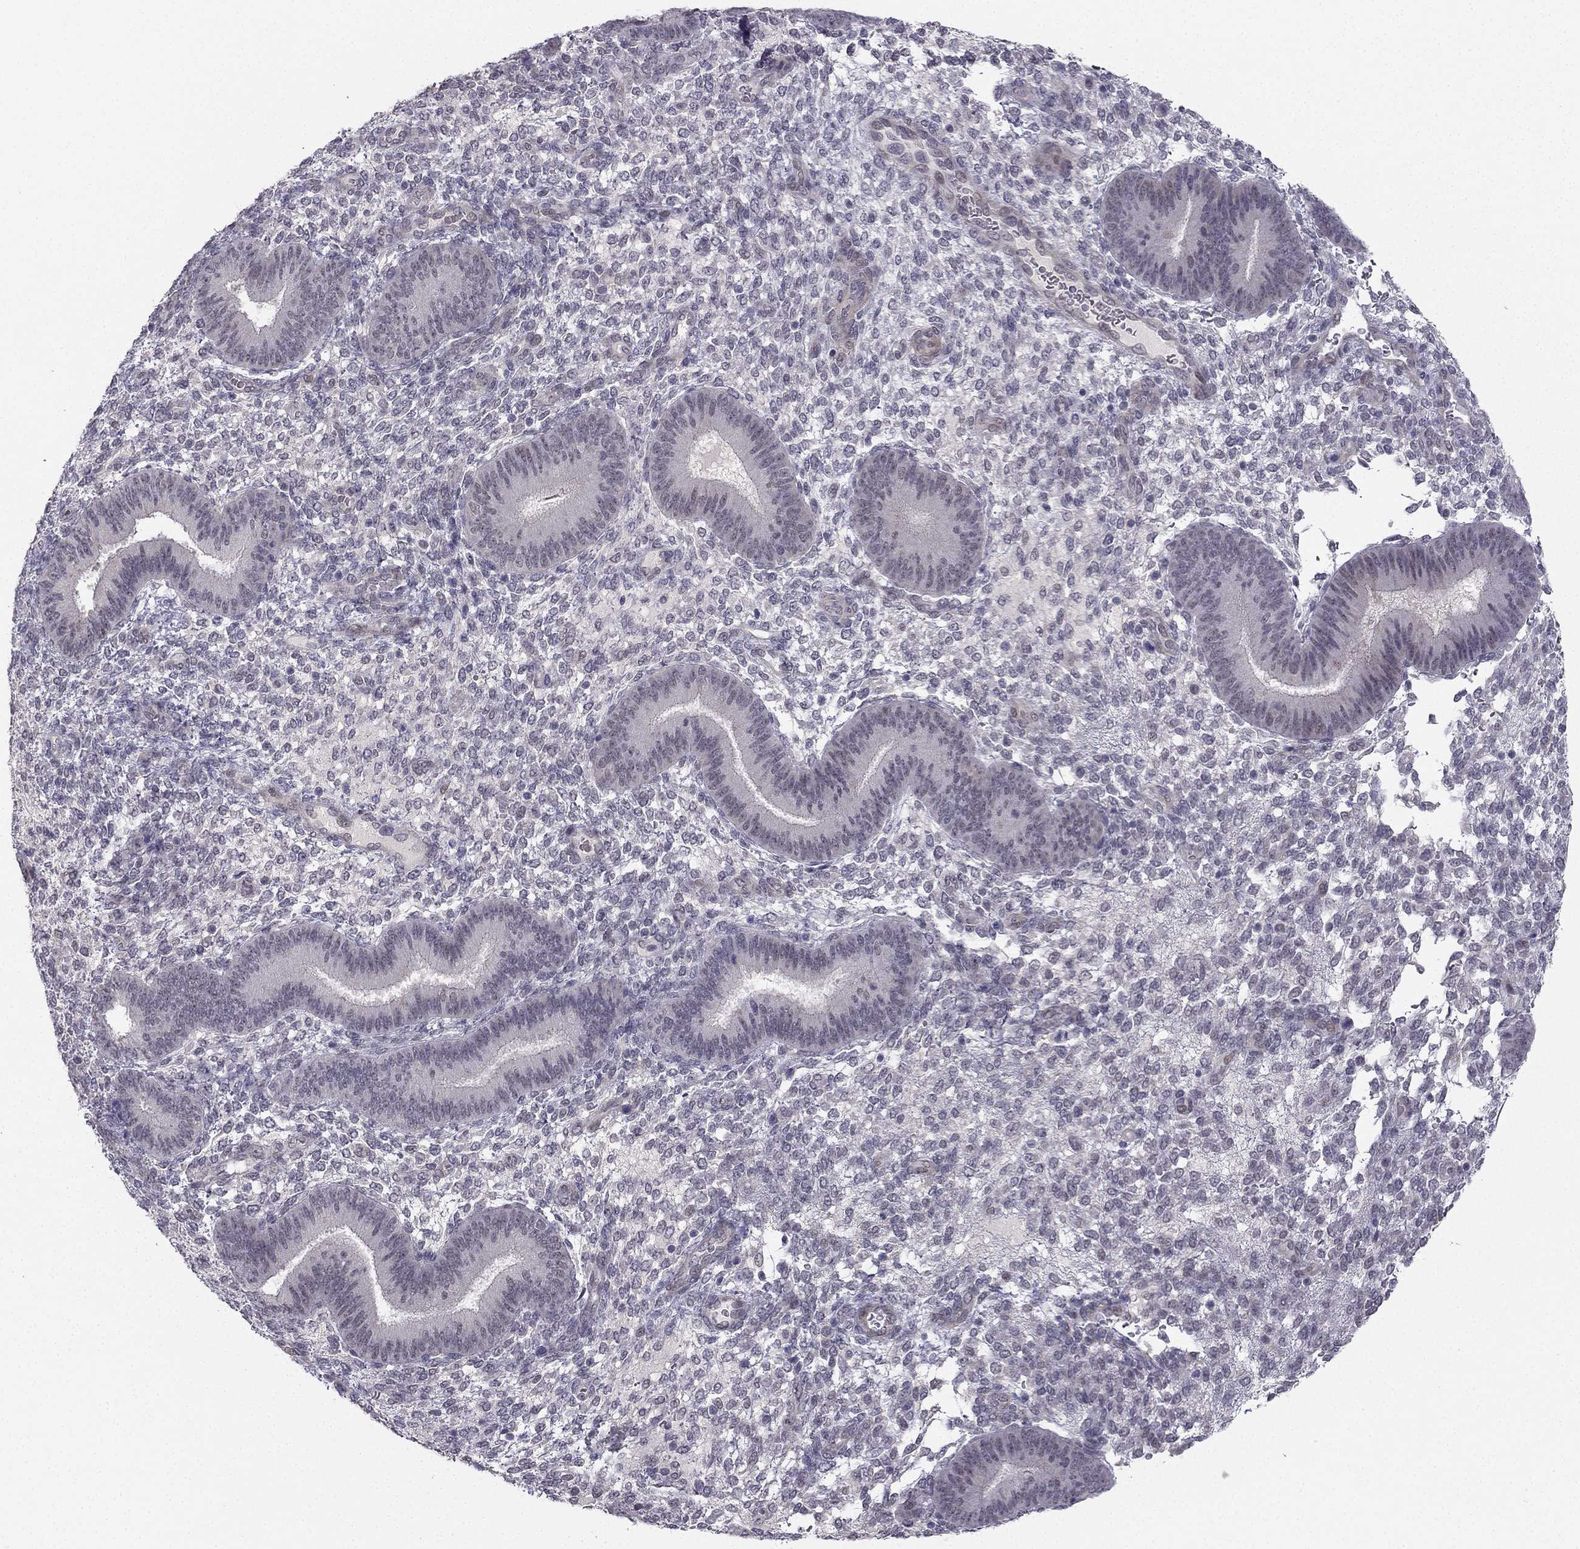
{"staining": {"intensity": "negative", "quantity": "none", "location": "none"}, "tissue": "endometrium", "cell_type": "Cells in endometrial stroma", "image_type": "normal", "snomed": [{"axis": "morphology", "description": "Normal tissue, NOS"}, {"axis": "topography", "description": "Endometrium"}], "caption": "Immunohistochemistry (IHC) micrograph of normal endometrium: human endometrium stained with DAB (3,3'-diaminobenzidine) displays no significant protein staining in cells in endometrial stroma.", "gene": "CHST8", "patient": {"sex": "female", "age": 39}}